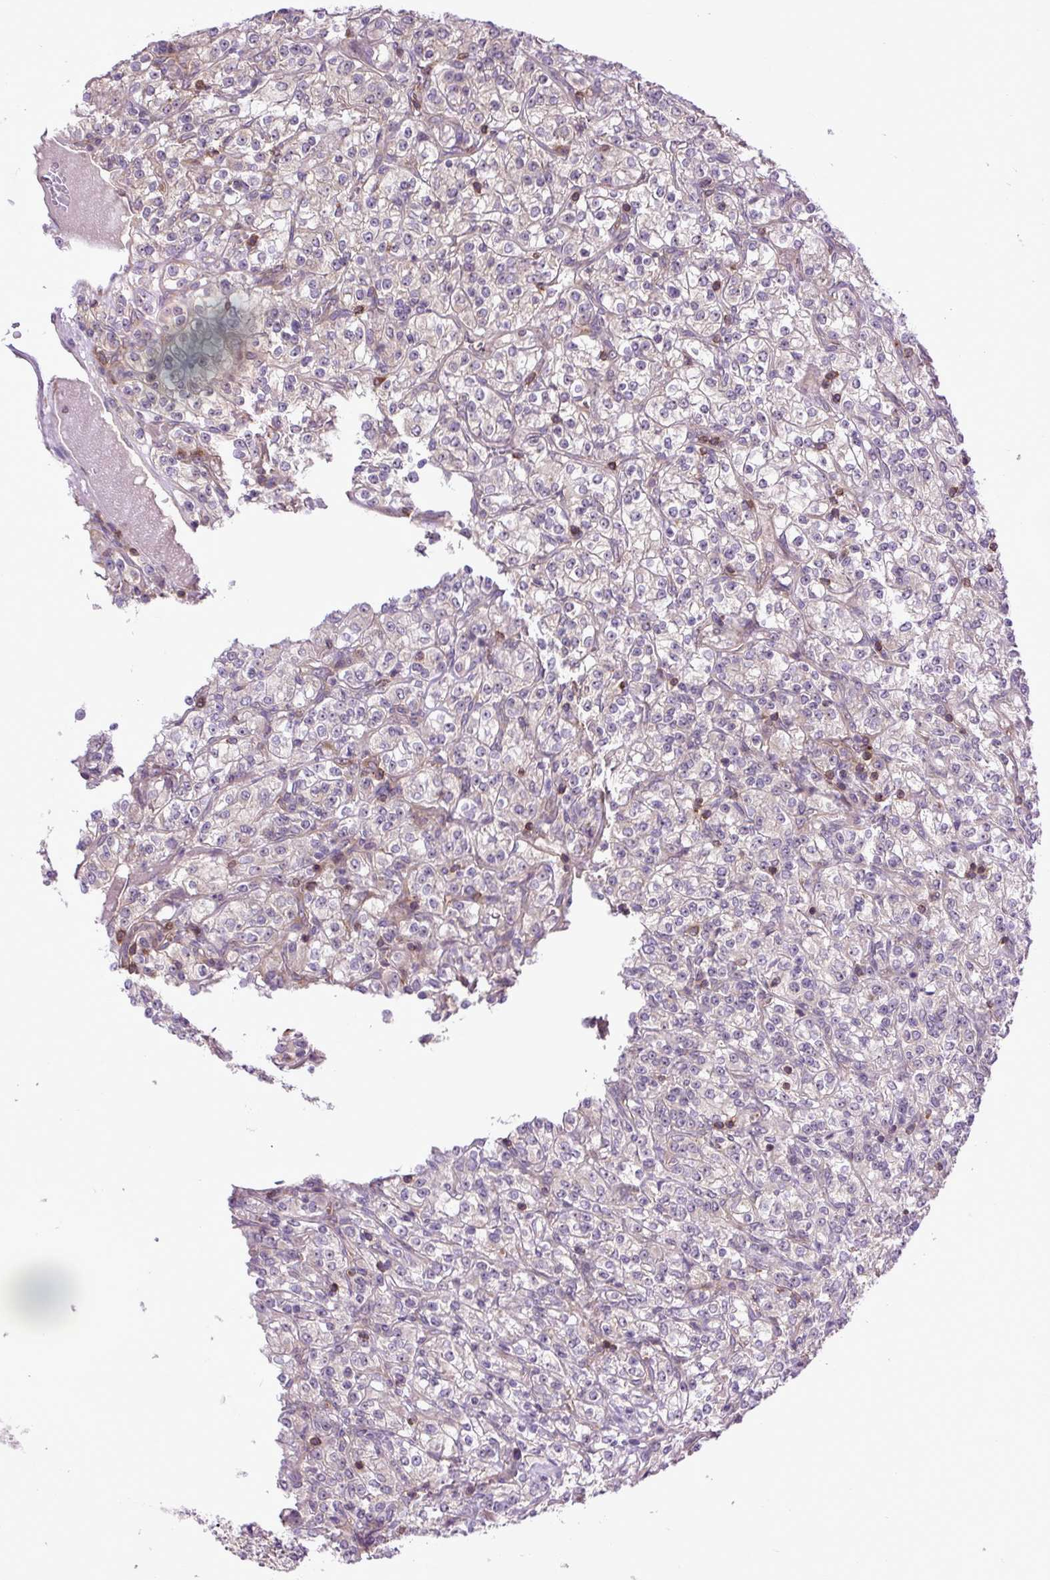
{"staining": {"intensity": "negative", "quantity": "none", "location": "none"}, "tissue": "renal cancer", "cell_type": "Tumor cells", "image_type": "cancer", "snomed": [{"axis": "morphology", "description": "Adenocarcinoma, NOS"}, {"axis": "topography", "description": "Kidney"}], "caption": "Renal cancer stained for a protein using immunohistochemistry reveals no staining tumor cells.", "gene": "PLCG1", "patient": {"sex": "male", "age": 77}}